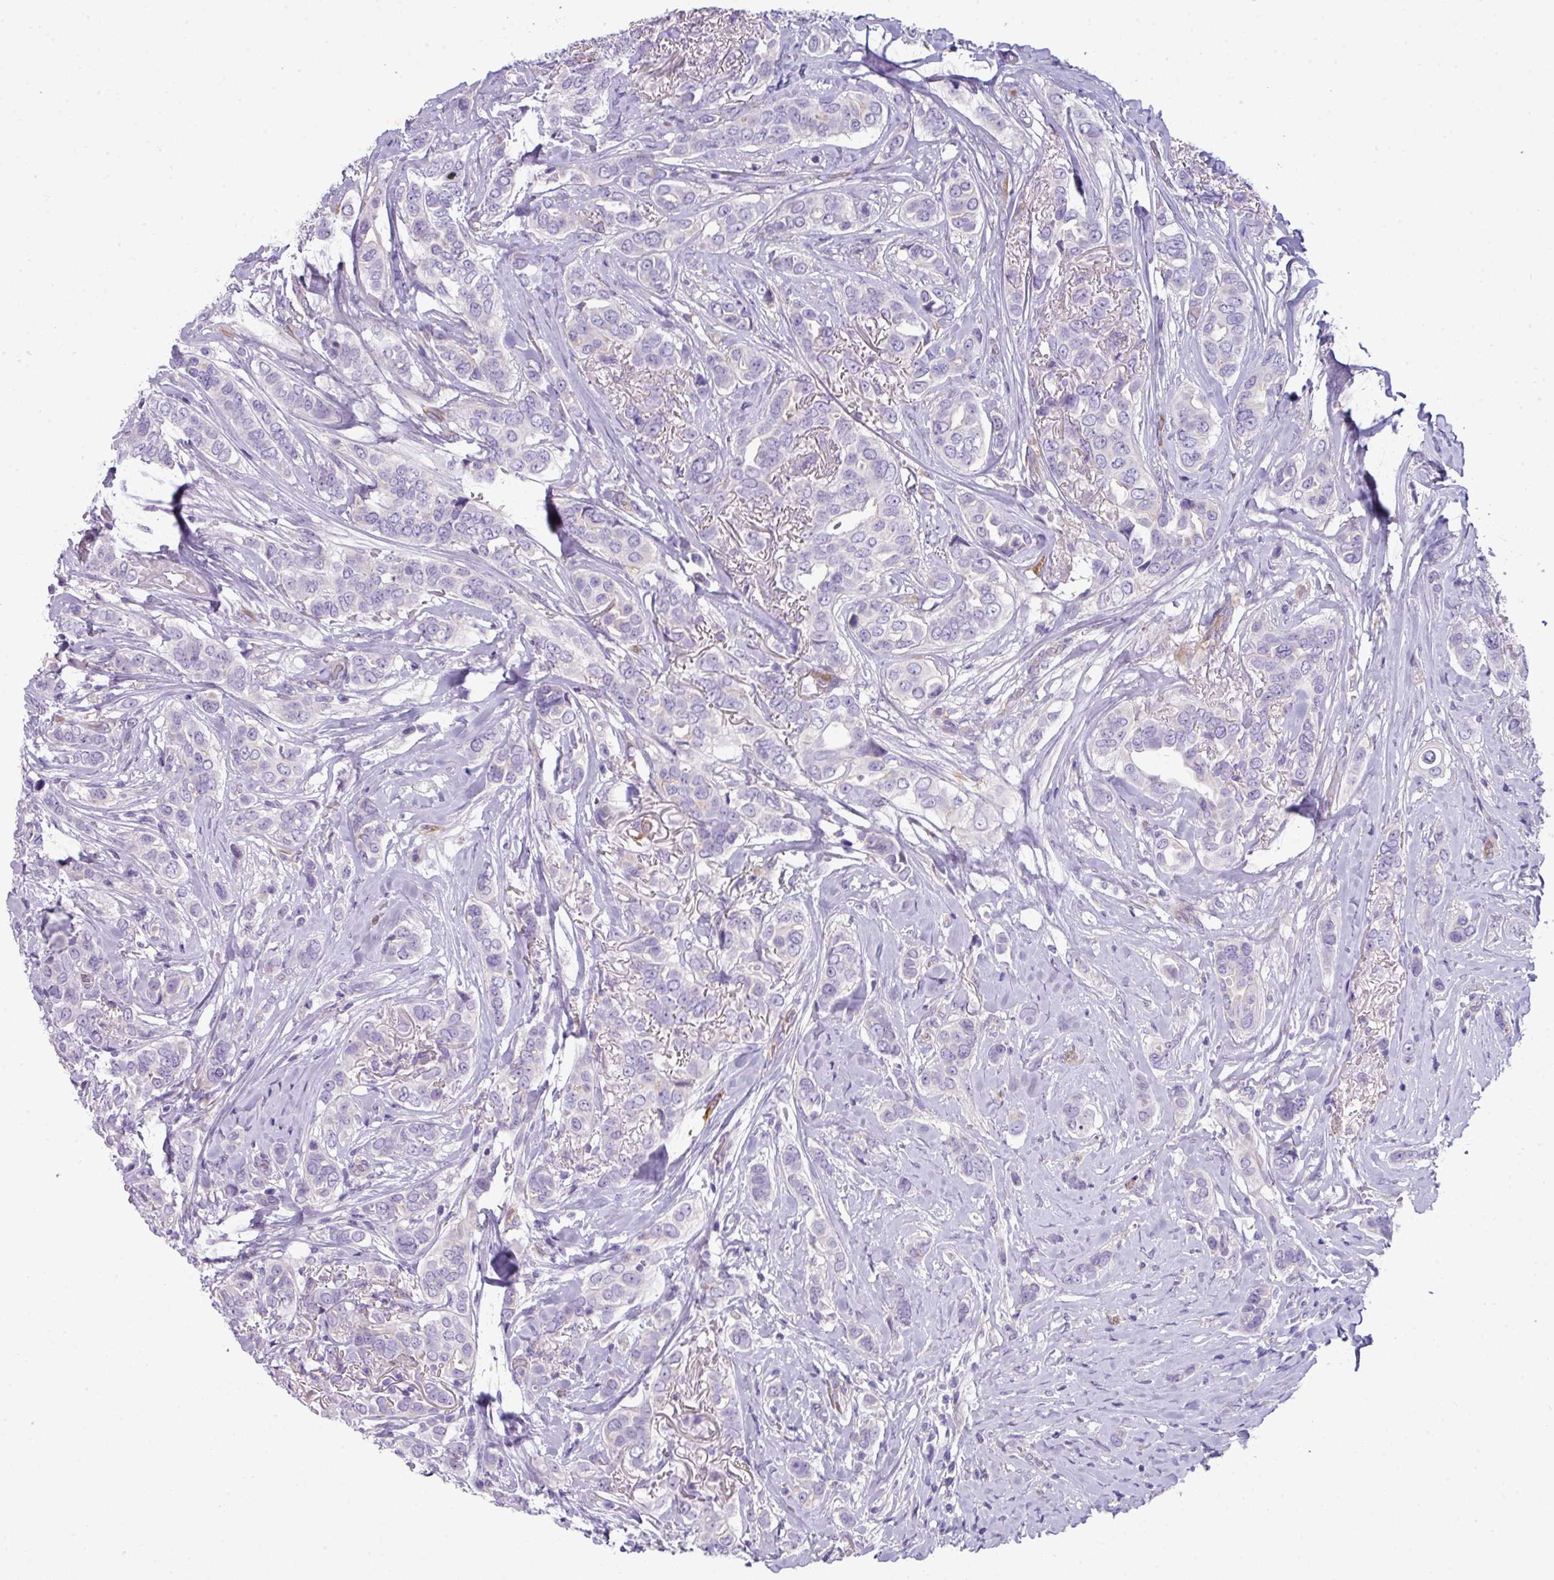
{"staining": {"intensity": "negative", "quantity": "none", "location": "none"}, "tissue": "breast cancer", "cell_type": "Tumor cells", "image_type": "cancer", "snomed": [{"axis": "morphology", "description": "Lobular carcinoma"}, {"axis": "topography", "description": "Breast"}], "caption": "Histopathology image shows no protein expression in tumor cells of breast lobular carcinoma tissue. (DAB IHC, high magnification).", "gene": "ABCC5", "patient": {"sex": "female", "age": 51}}